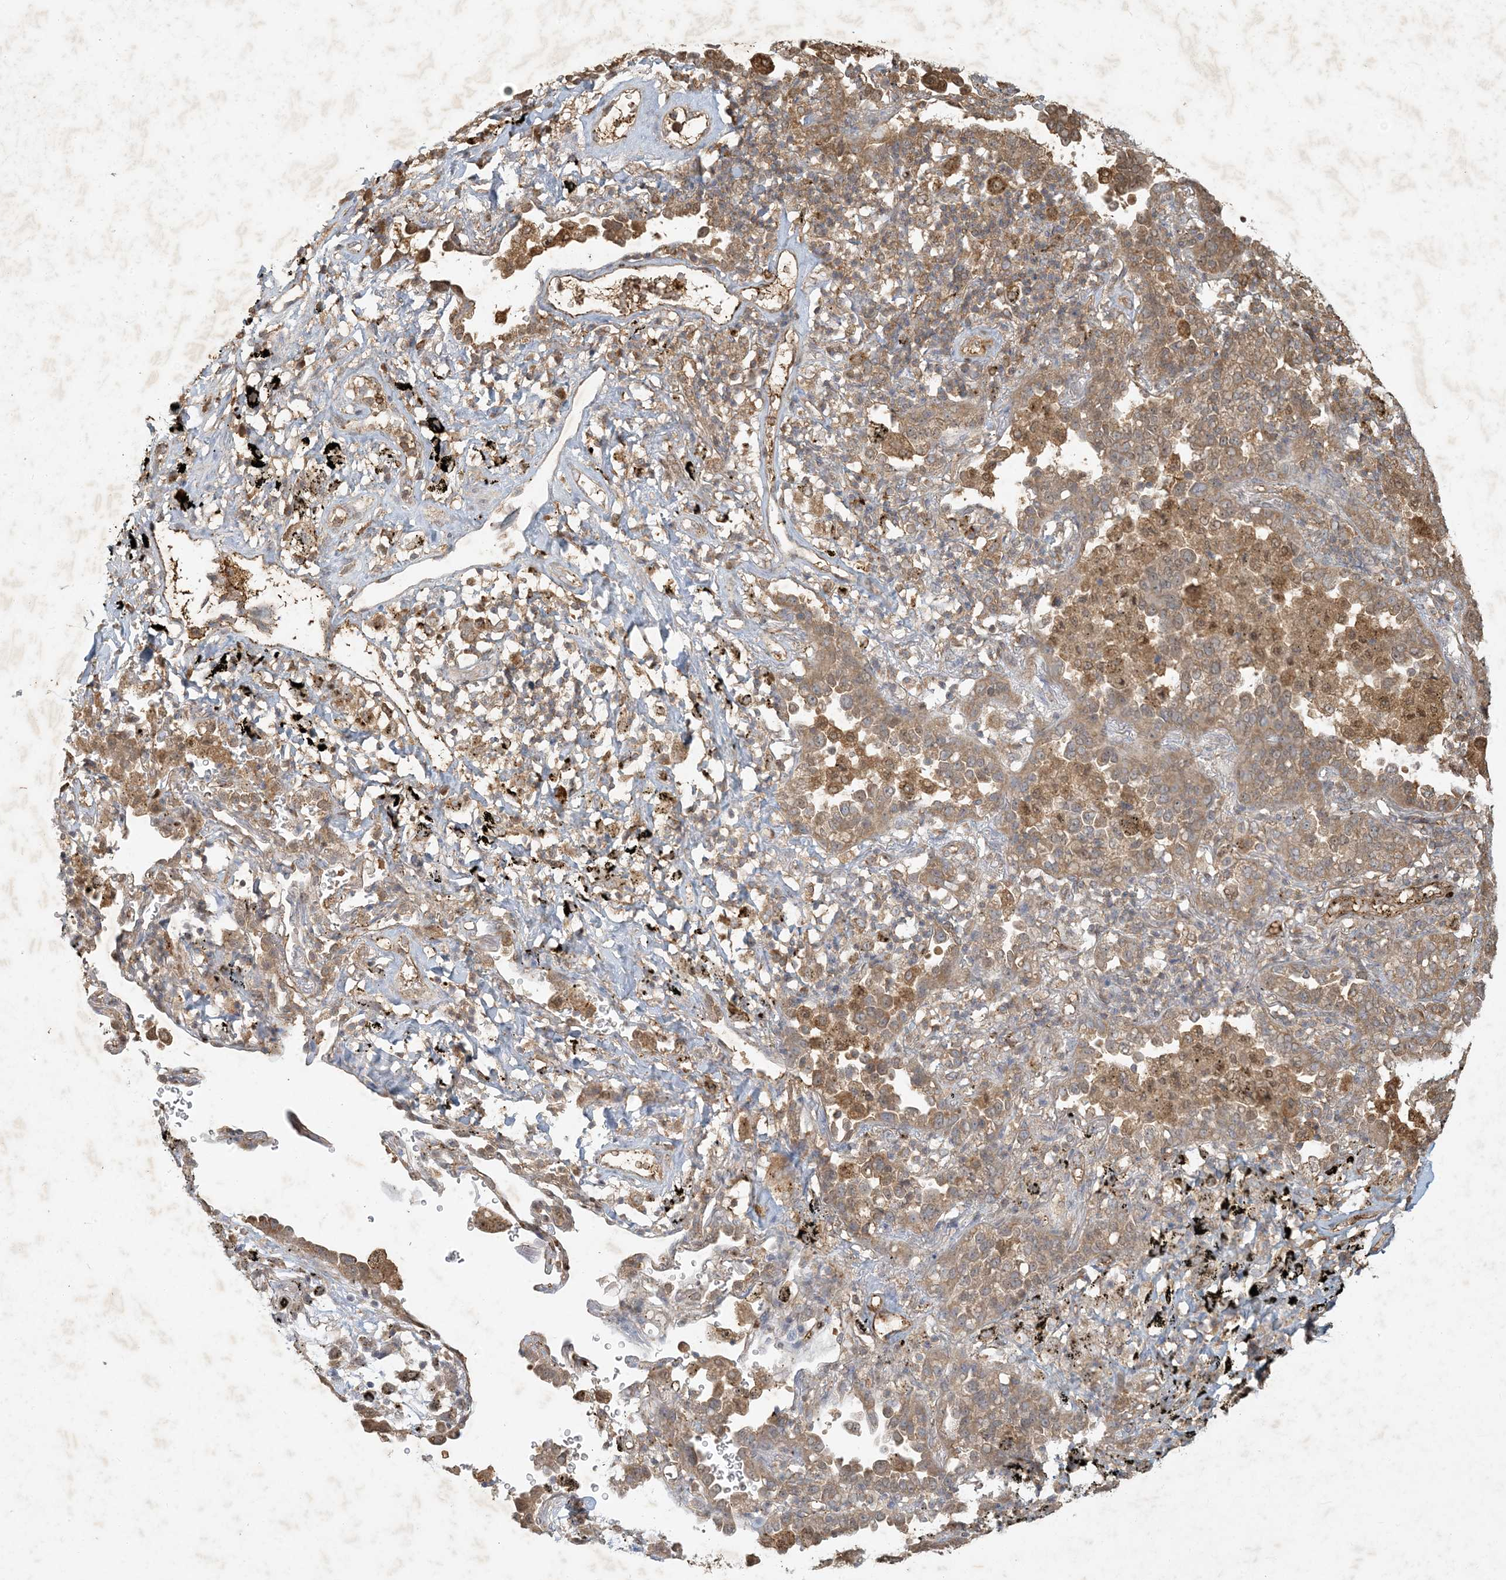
{"staining": {"intensity": "moderate", "quantity": ">75%", "location": "cytoplasmic/membranous"}, "tissue": "lung cancer", "cell_type": "Tumor cells", "image_type": "cancer", "snomed": [{"axis": "morphology", "description": "Normal tissue, NOS"}, {"axis": "morphology", "description": "Adenocarcinoma, NOS"}, {"axis": "topography", "description": "Lung"}], "caption": "Approximately >75% of tumor cells in human lung adenocarcinoma show moderate cytoplasmic/membranous protein positivity as visualized by brown immunohistochemical staining.", "gene": "MCOLN1", "patient": {"sex": "male", "age": 59}}